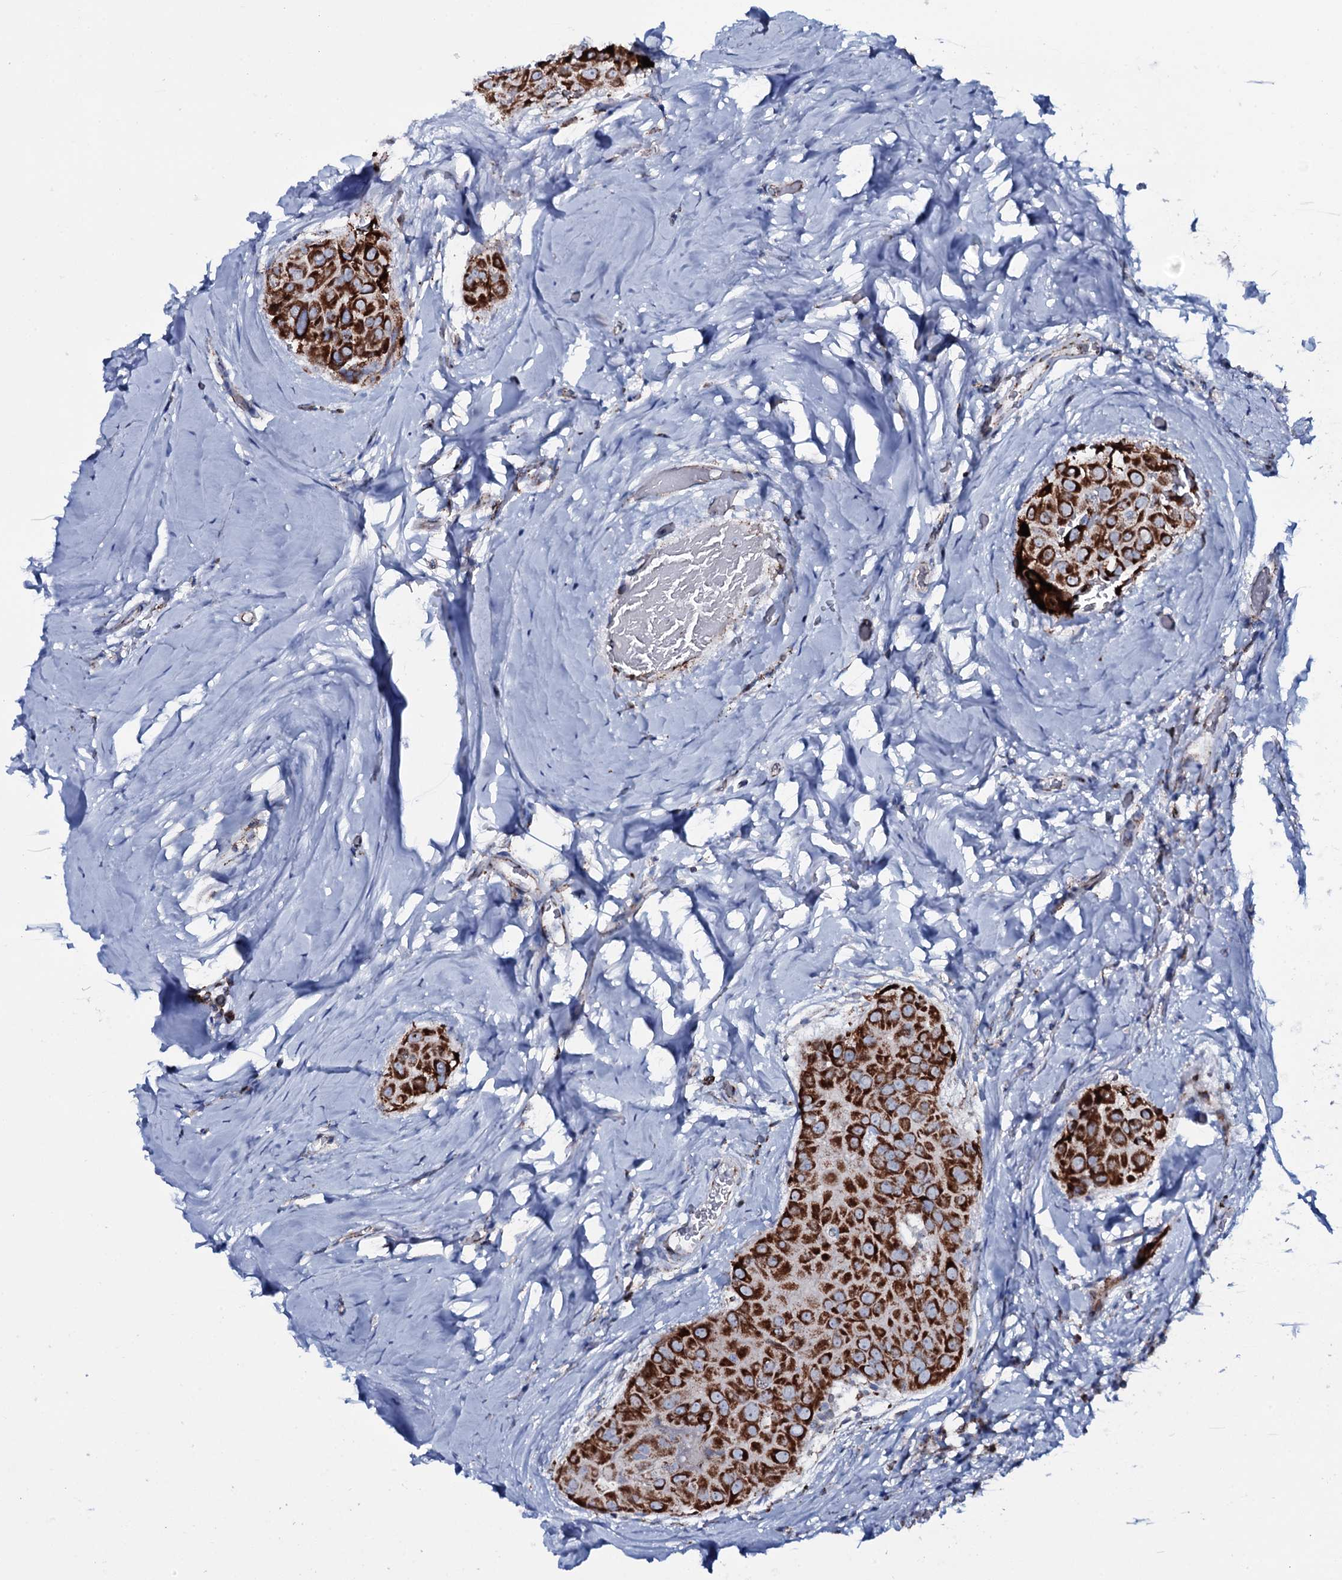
{"staining": {"intensity": "strong", "quantity": ">75%", "location": "cytoplasmic/membranous"}, "tissue": "thyroid cancer", "cell_type": "Tumor cells", "image_type": "cancer", "snomed": [{"axis": "morphology", "description": "Papillary adenocarcinoma, NOS"}, {"axis": "topography", "description": "Thyroid gland"}], "caption": "IHC histopathology image of neoplastic tissue: papillary adenocarcinoma (thyroid) stained using immunohistochemistry reveals high levels of strong protein expression localized specifically in the cytoplasmic/membranous of tumor cells, appearing as a cytoplasmic/membranous brown color.", "gene": "MRPS35", "patient": {"sex": "male", "age": 33}}